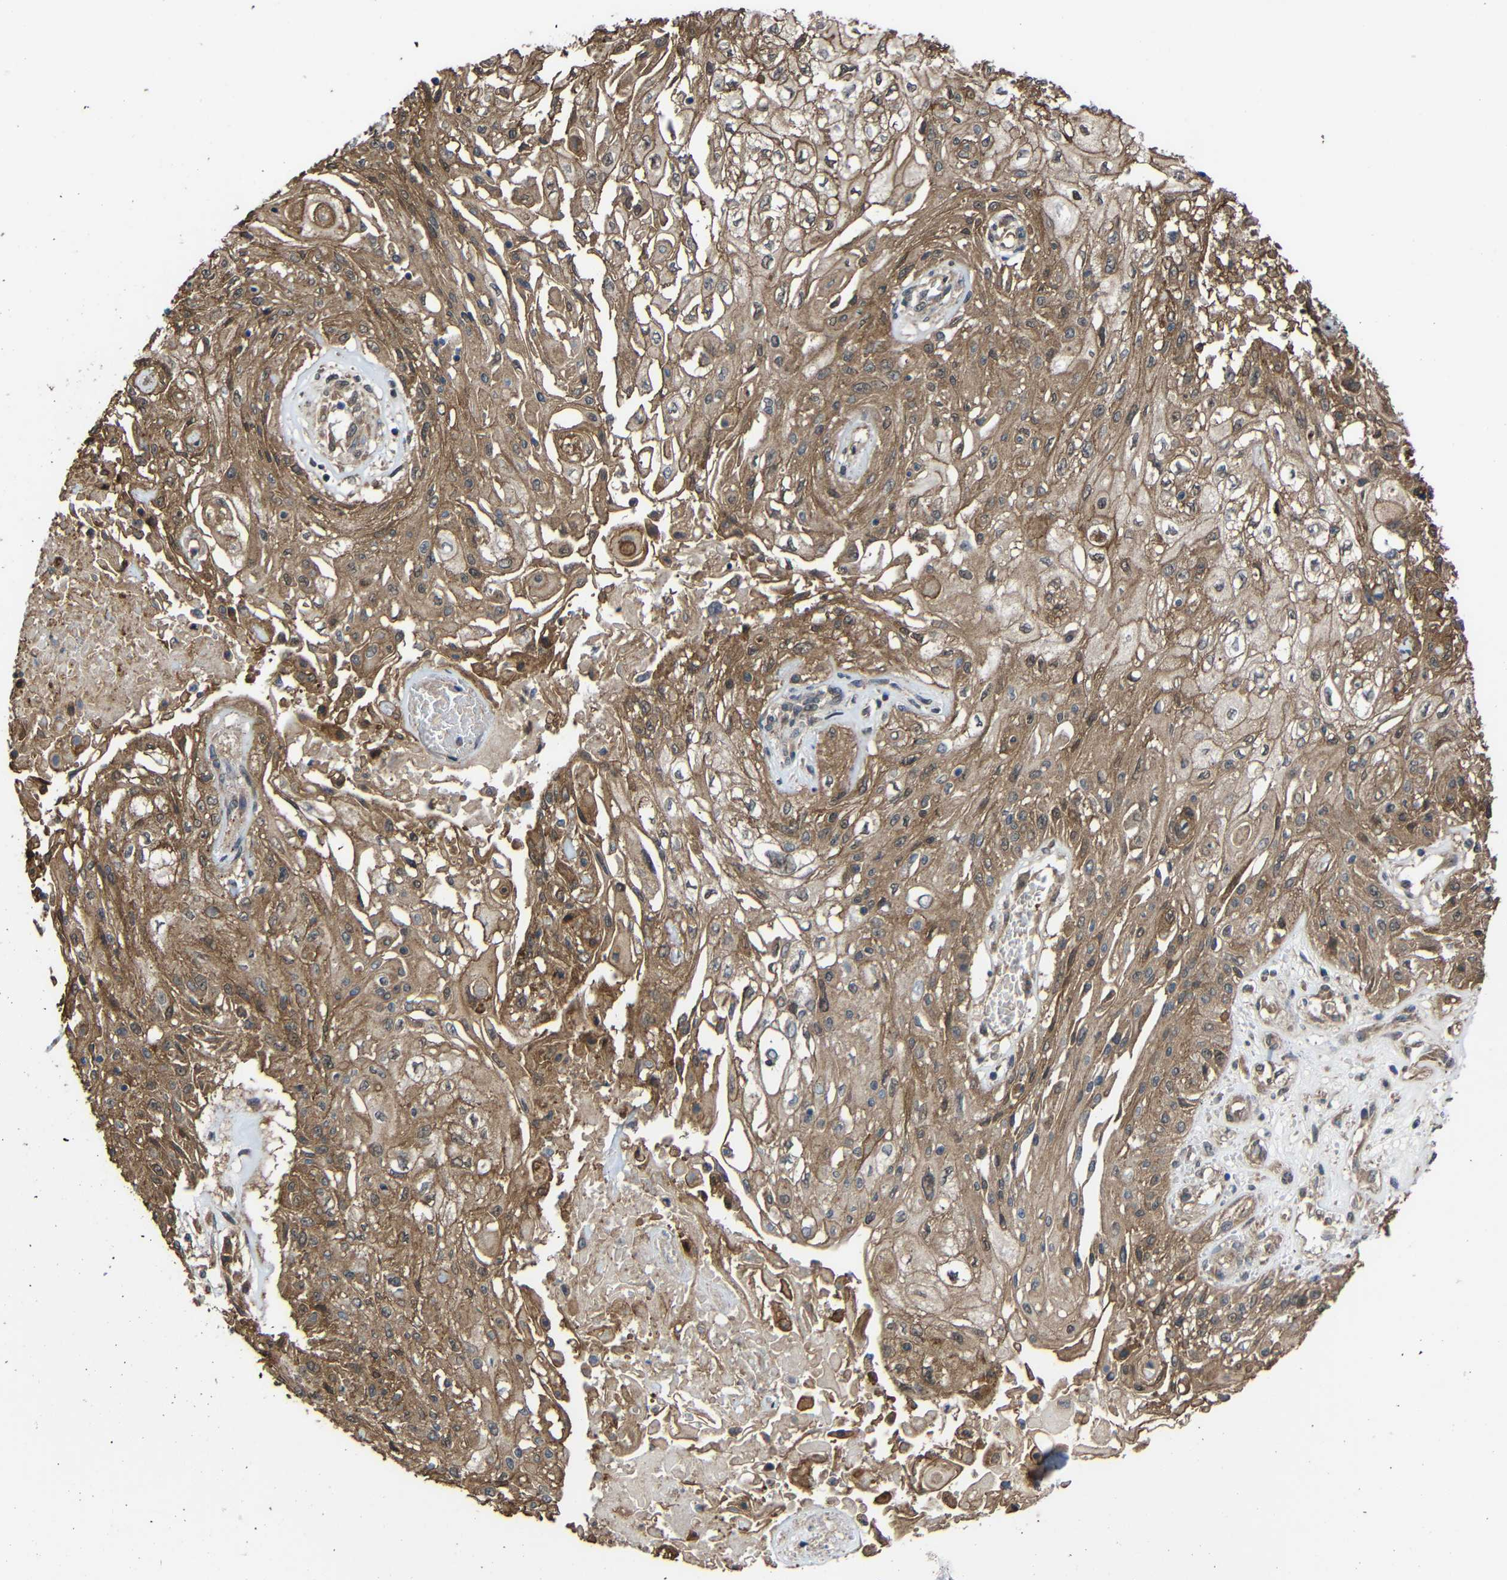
{"staining": {"intensity": "moderate", "quantity": ">75%", "location": "cytoplasmic/membranous"}, "tissue": "skin cancer", "cell_type": "Tumor cells", "image_type": "cancer", "snomed": [{"axis": "morphology", "description": "Squamous cell carcinoma, NOS"}, {"axis": "topography", "description": "Skin"}], "caption": "Protein expression analysis of skin squamous cell carcinoma displays moderate cytoplasmic/membranous expression in about >75% of tumor cells. (brown staining indicates protein expression, while blue staining denotes nuclei).", "gene": "CHST9", "patient": {"sex": "male", "age": 75}}